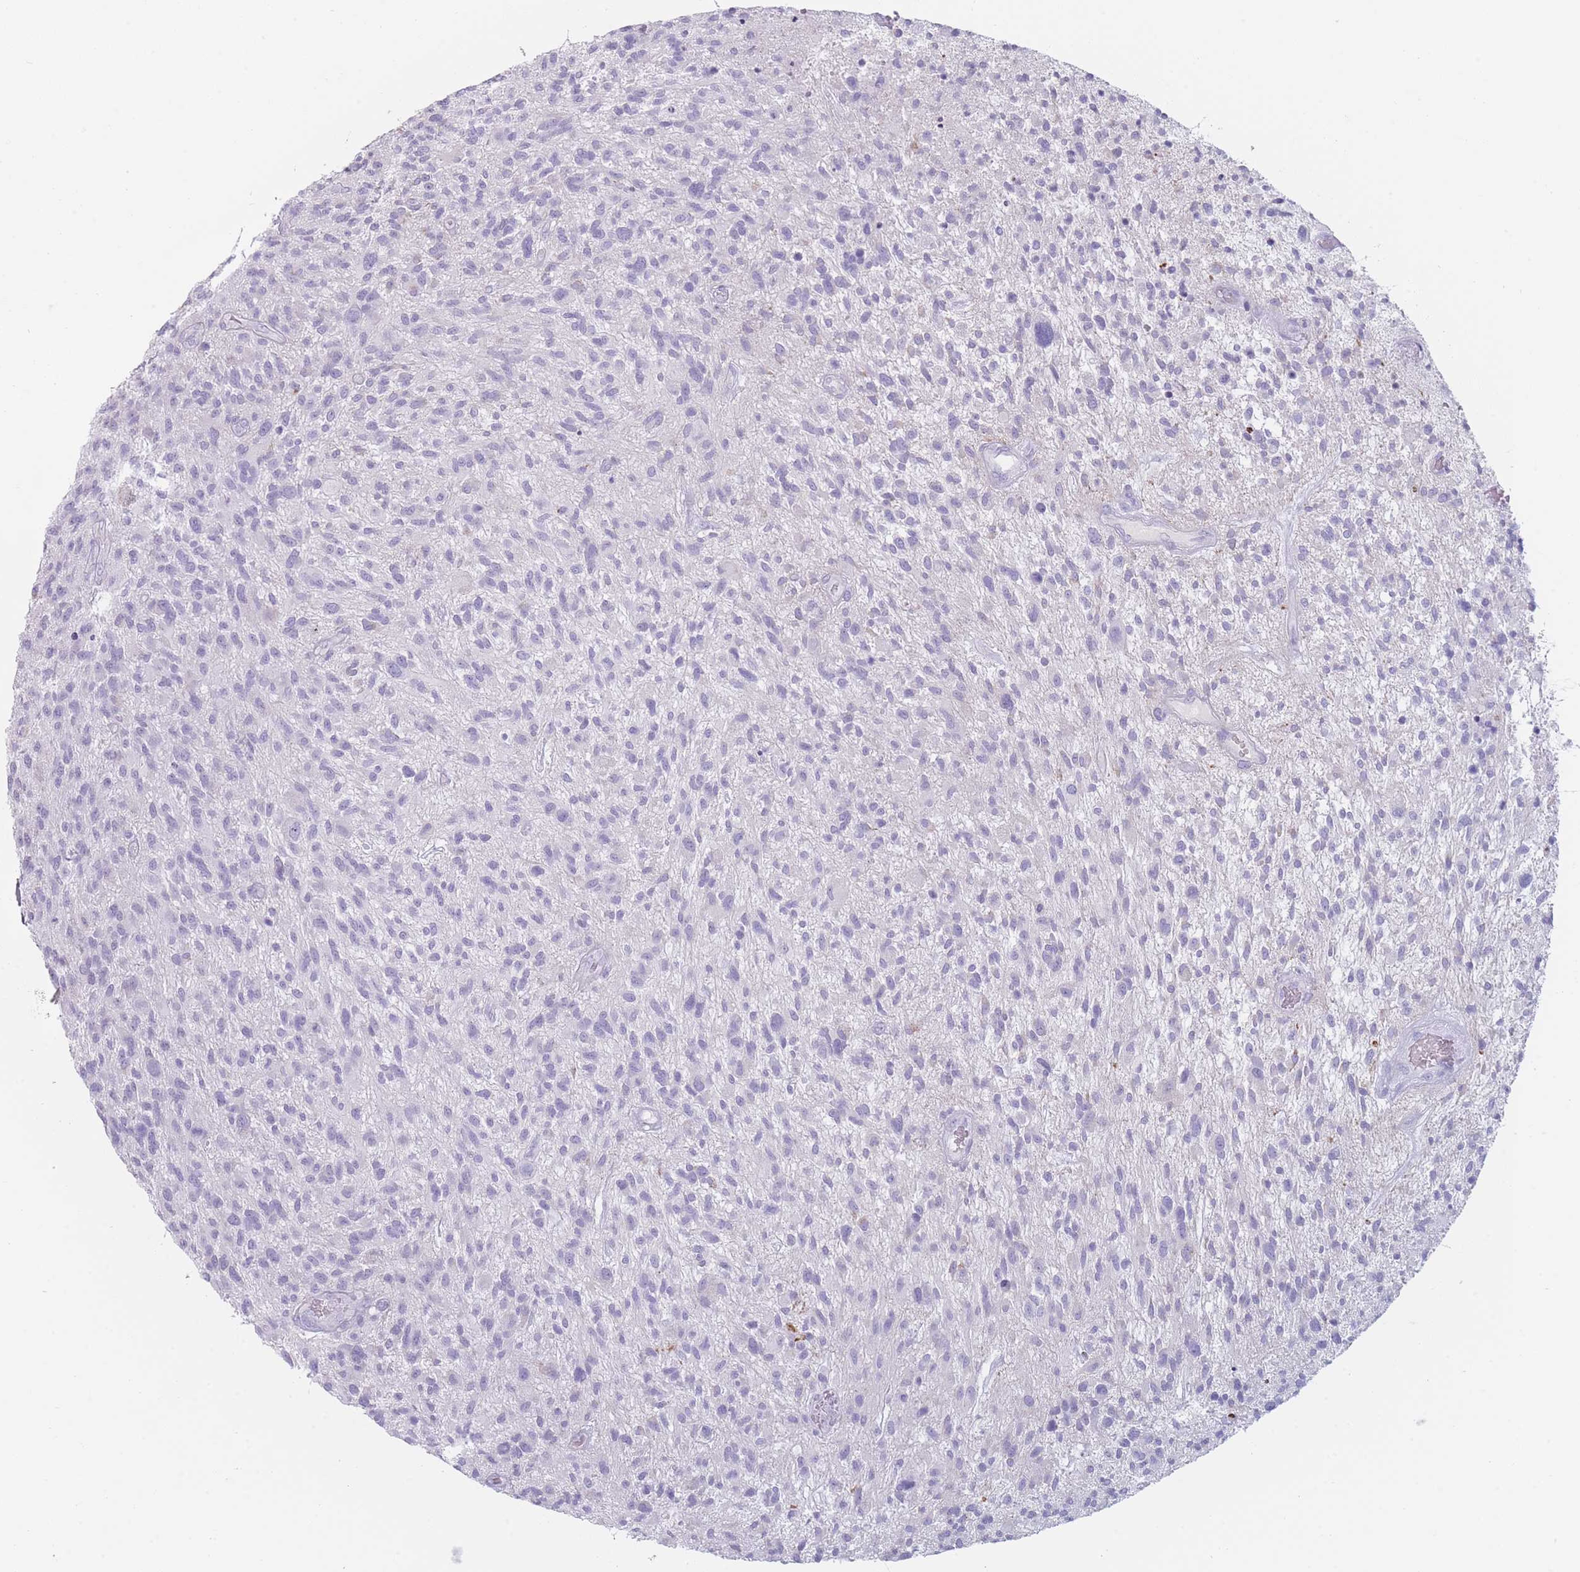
{"staining": {"intensity": "negative", "quantity": "none", "location": "none"}, "tissue": "glioma", "cell_type": "Tumor cells", "image_type": "cancer", "snomed": [{"axis": "morphology", "description": "Glioma, malignant, High grade"}, {"axis": "topography", "description": "Brain"}], "caption": "A micrograph of human malignant glioma (high-grade) is negative for staining in tumor cells.", "gene": "GPR12", "patient": {"sex": "male", "age": 47}}